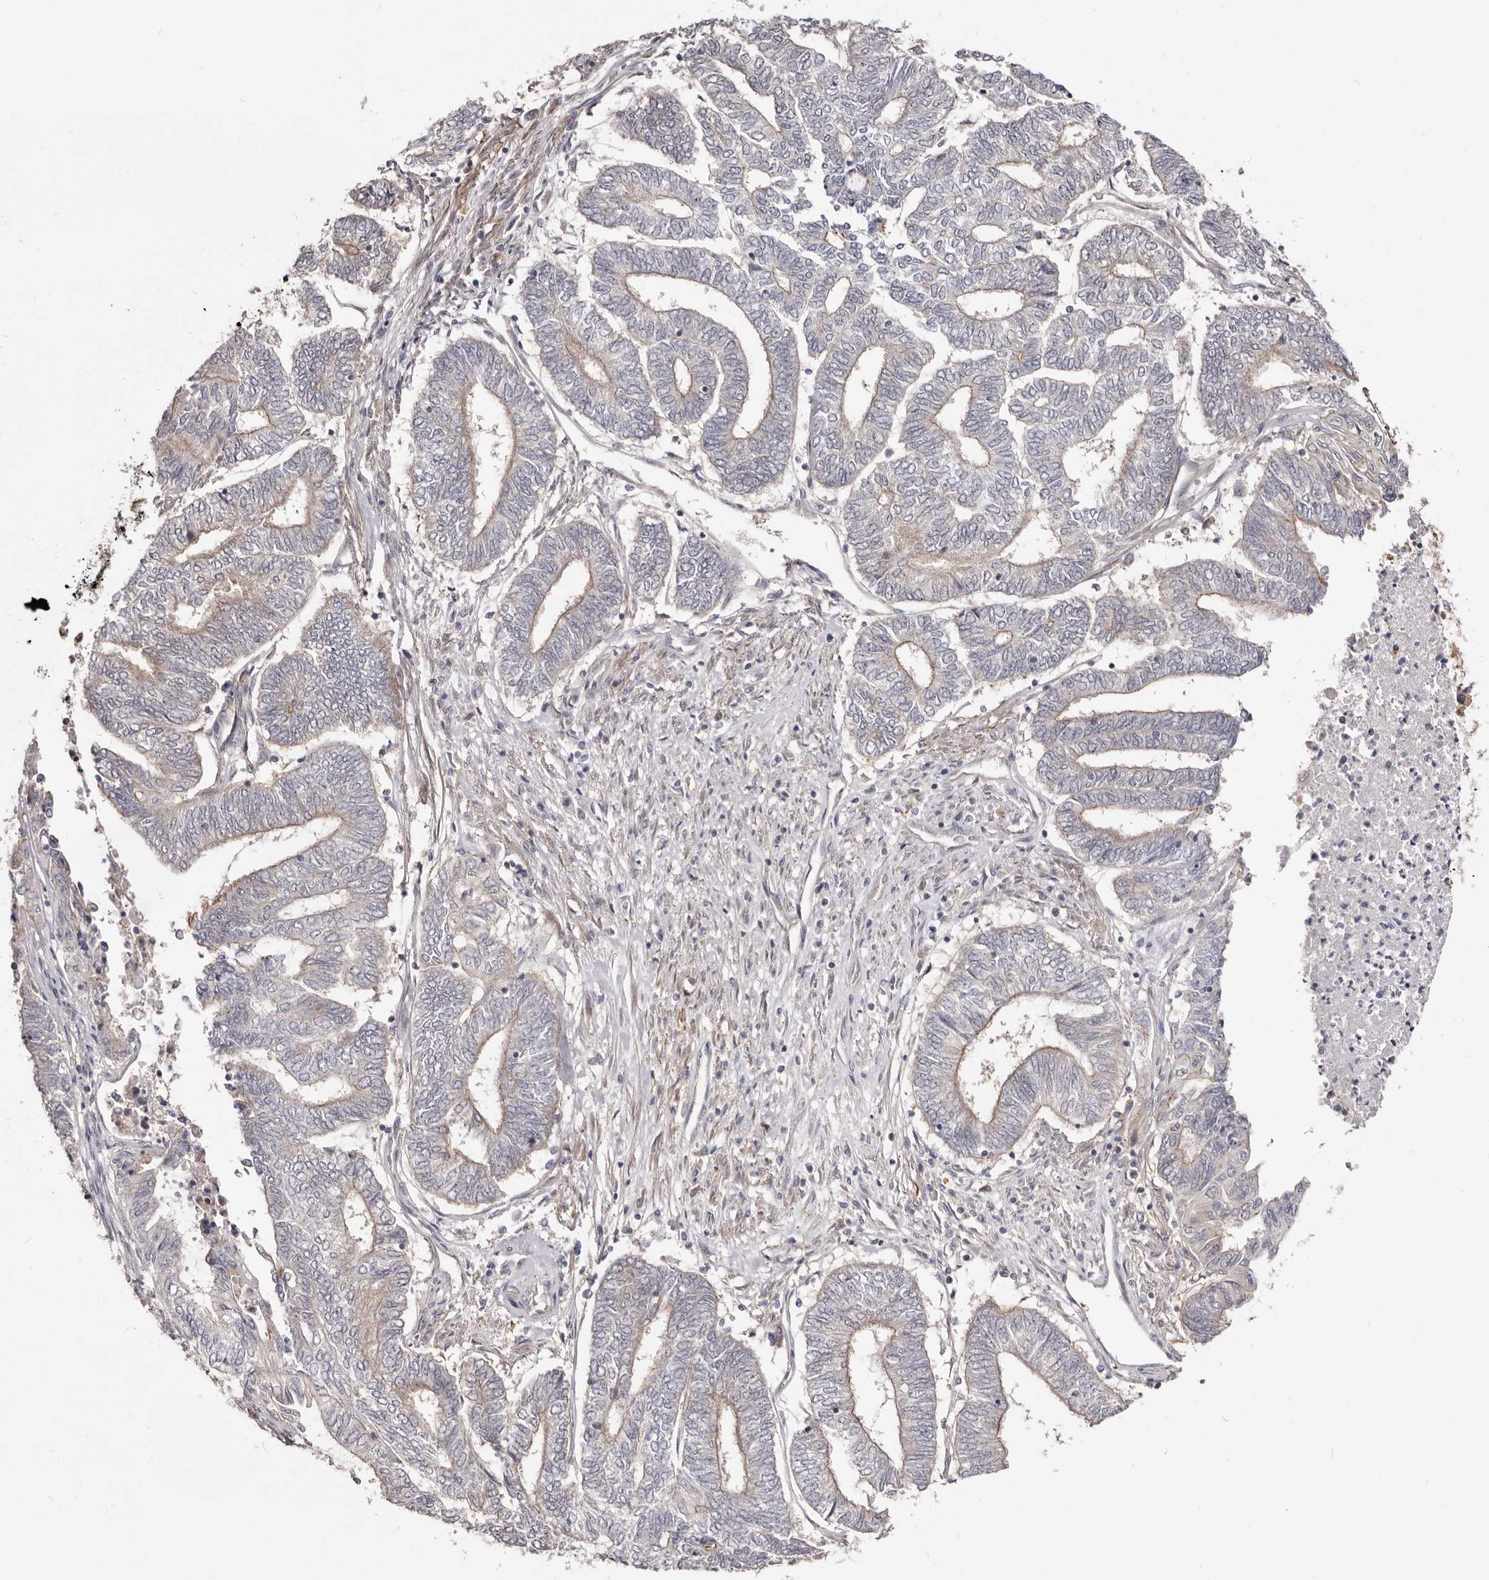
{"staining": {"intensity": "weak", "quantity": "<25%", "location": "cytoplasmic/membranous"}, "tissue": "endometrial cancer", "cell_type": "Tumor cells", "image_type": "cancer", "snomed": [{"axis": "morphology", "description": "Adenocarcinoma, NOS"}, {"axis": "topography", "description": "Uterus"}, {"axis": "topography", "description": "Endometrium"}], "caption": "Tumor cells show no significant protein positivity in endometrial adenocarcinoma. (Brightfield microscopy of DAB (3,3'-diaminobenzidine) immunohistochemistry at high magnification).", "gene": "GPATCH4", "patient": {"sex": "female", "age": 70}}